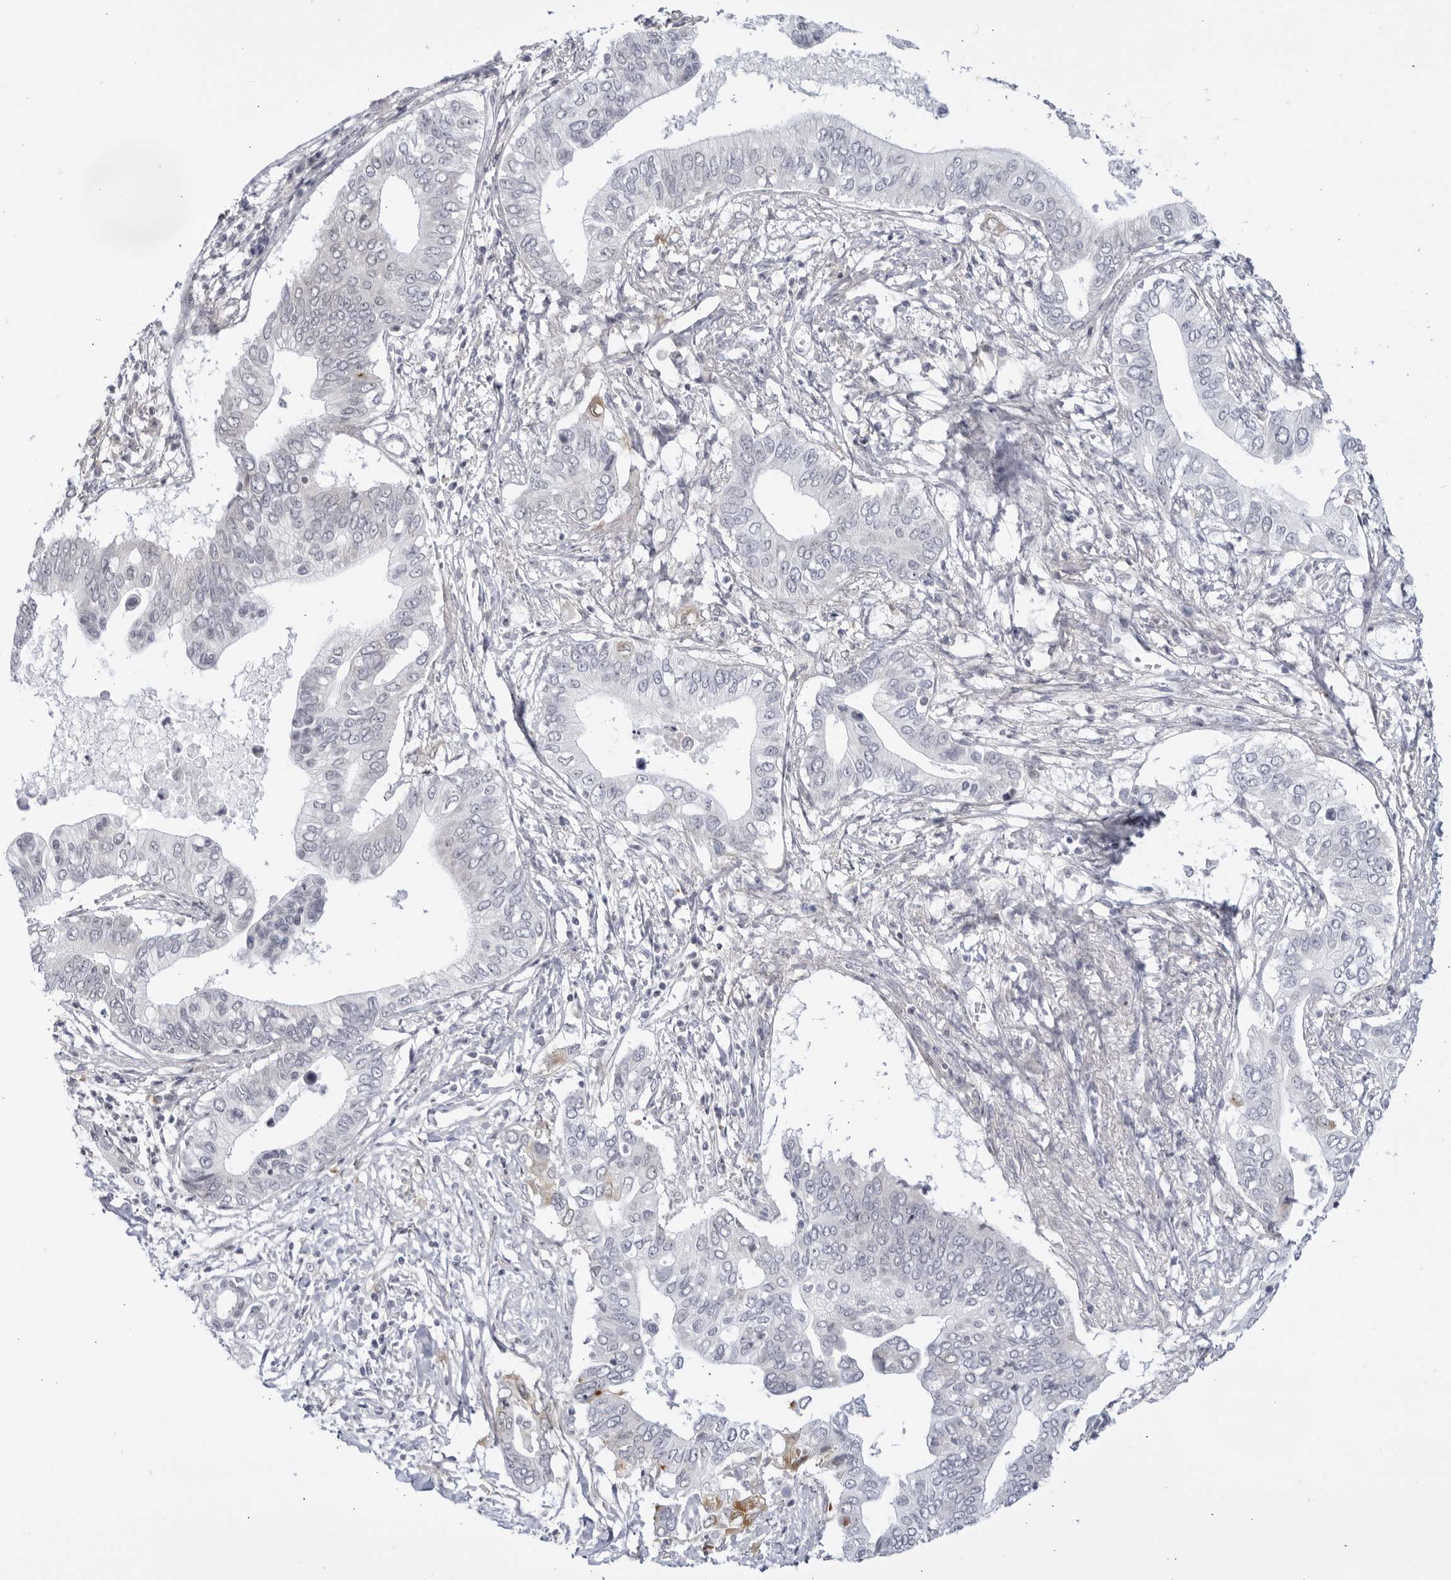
{"staining": {"intensity": "negative", "quantity": "none", "location": "none"}, "tissue": "pancreatic cancer", "cell_type": "Tumor cells", "image_type": "cancer", "snomed": [{"axis": "morphology", "description": "Normal tissue, NOS"}, {"axis": "morphology", "description": "Adenocarcinoma, NOS"}, {"axis": "topography", "description": "Pancreas"}, {"axis": "topography", "description": "Peripheral nerve tissue"}], "caption": "Immunohistochemical staining of human pancreatic cancer demonstrates no significant expression in tumor cells. The staining is performed using DAB (3,3'-diaminobenzidine) brown chromogen with nuclei counter-stained in using hematoxylin.", "gene": "CNBD1", "patient": {"sex": "male", "age": 59}}